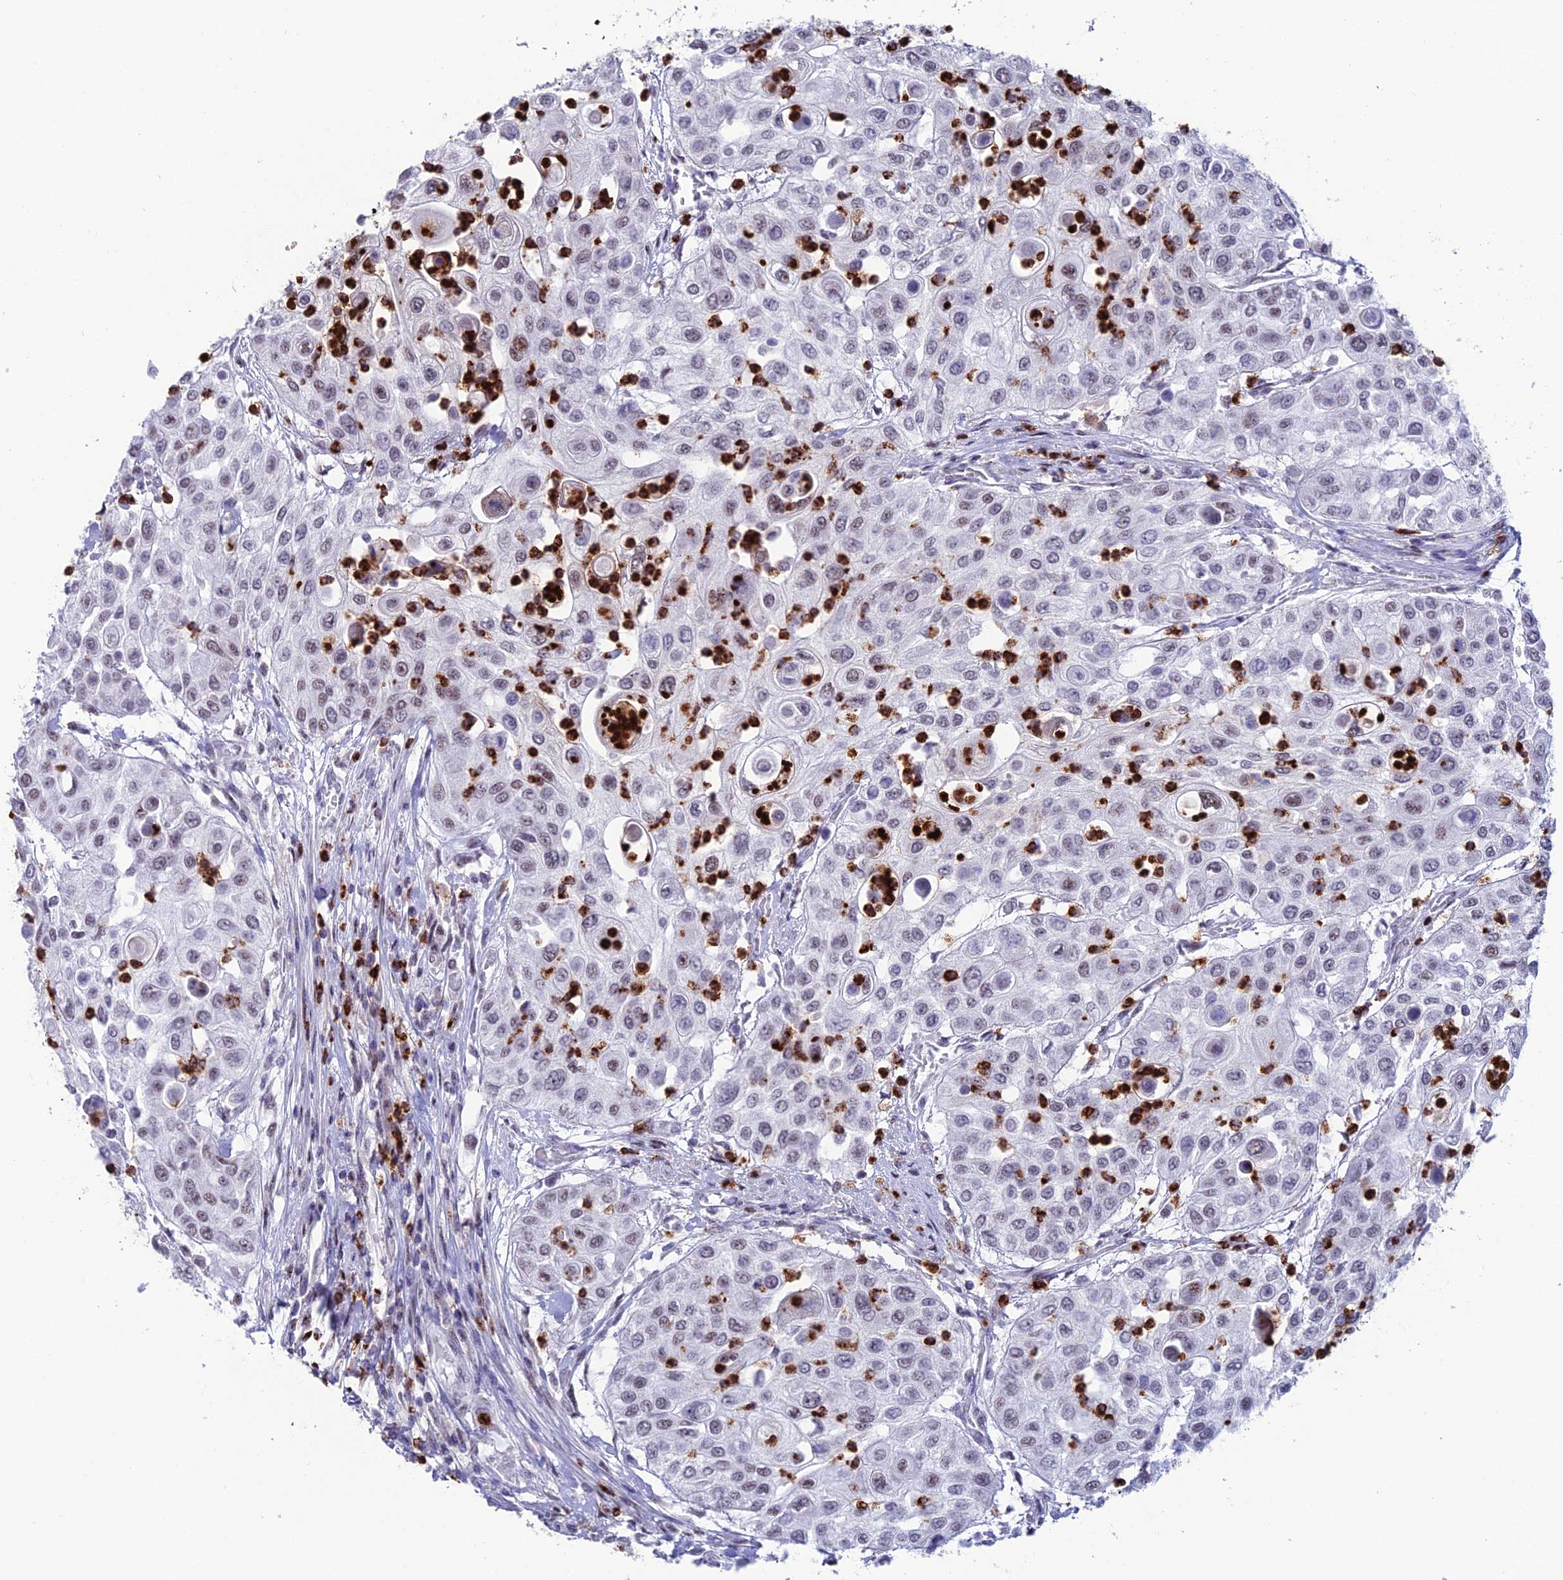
{"staining": {"intensity": "negative", "quantity": "none", "location": "none"}, "tissue": "urothelial cancer", "cell_type": "Tumor cells", "image_type": "cancer", "snomed": [{"axis": "morphology", "description": "Urothelial carcinoma, High grade"}, {"axis": "topography", "description": "Urinary bladder"}], "caption": "High power microscopy histopathology image of an IHC micrograph of urothelial cancer, revealing no significant positivity in tumor cells.", "gene": "MFSD2B", "patient": {"sex": "female", "age": 79}}